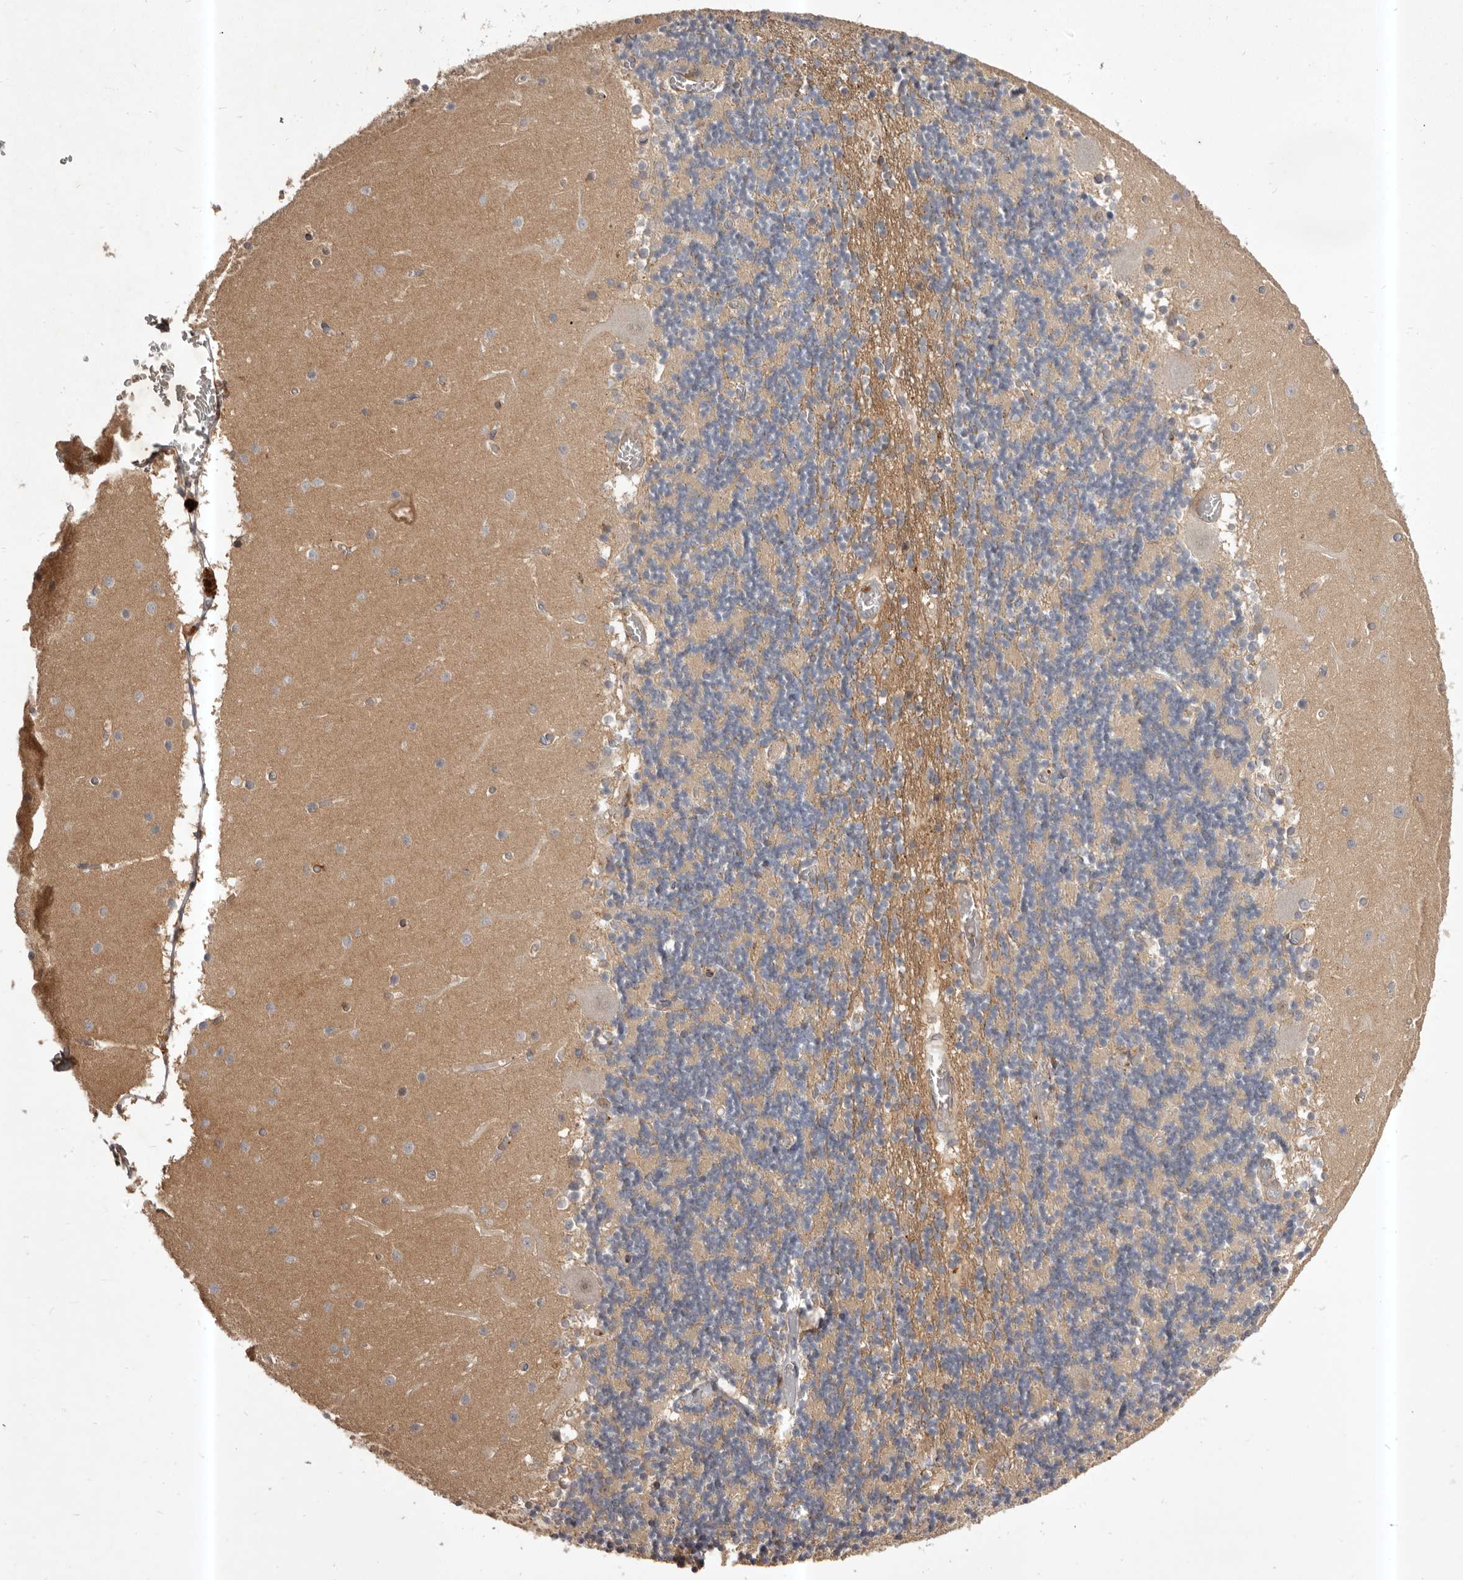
{"staining": {"intensity": "negative", "quantity": "none", "location": "none"}, "tissue": "cerebellum", "cell_type": "Cells in granular layer", "image_type": "normal", "snomed": [{"axis": "morphology", "description": "Normal tissue, NOS"}, {"axis": "topography", "description": "Cerebellum"}], "caption": "Immunohistochemical staining of benign human cerebellum reveals no significant positivity in cells in granular layer.", "gene": "GLIPR2", "patient": {"sex": "female", "age": 28}}